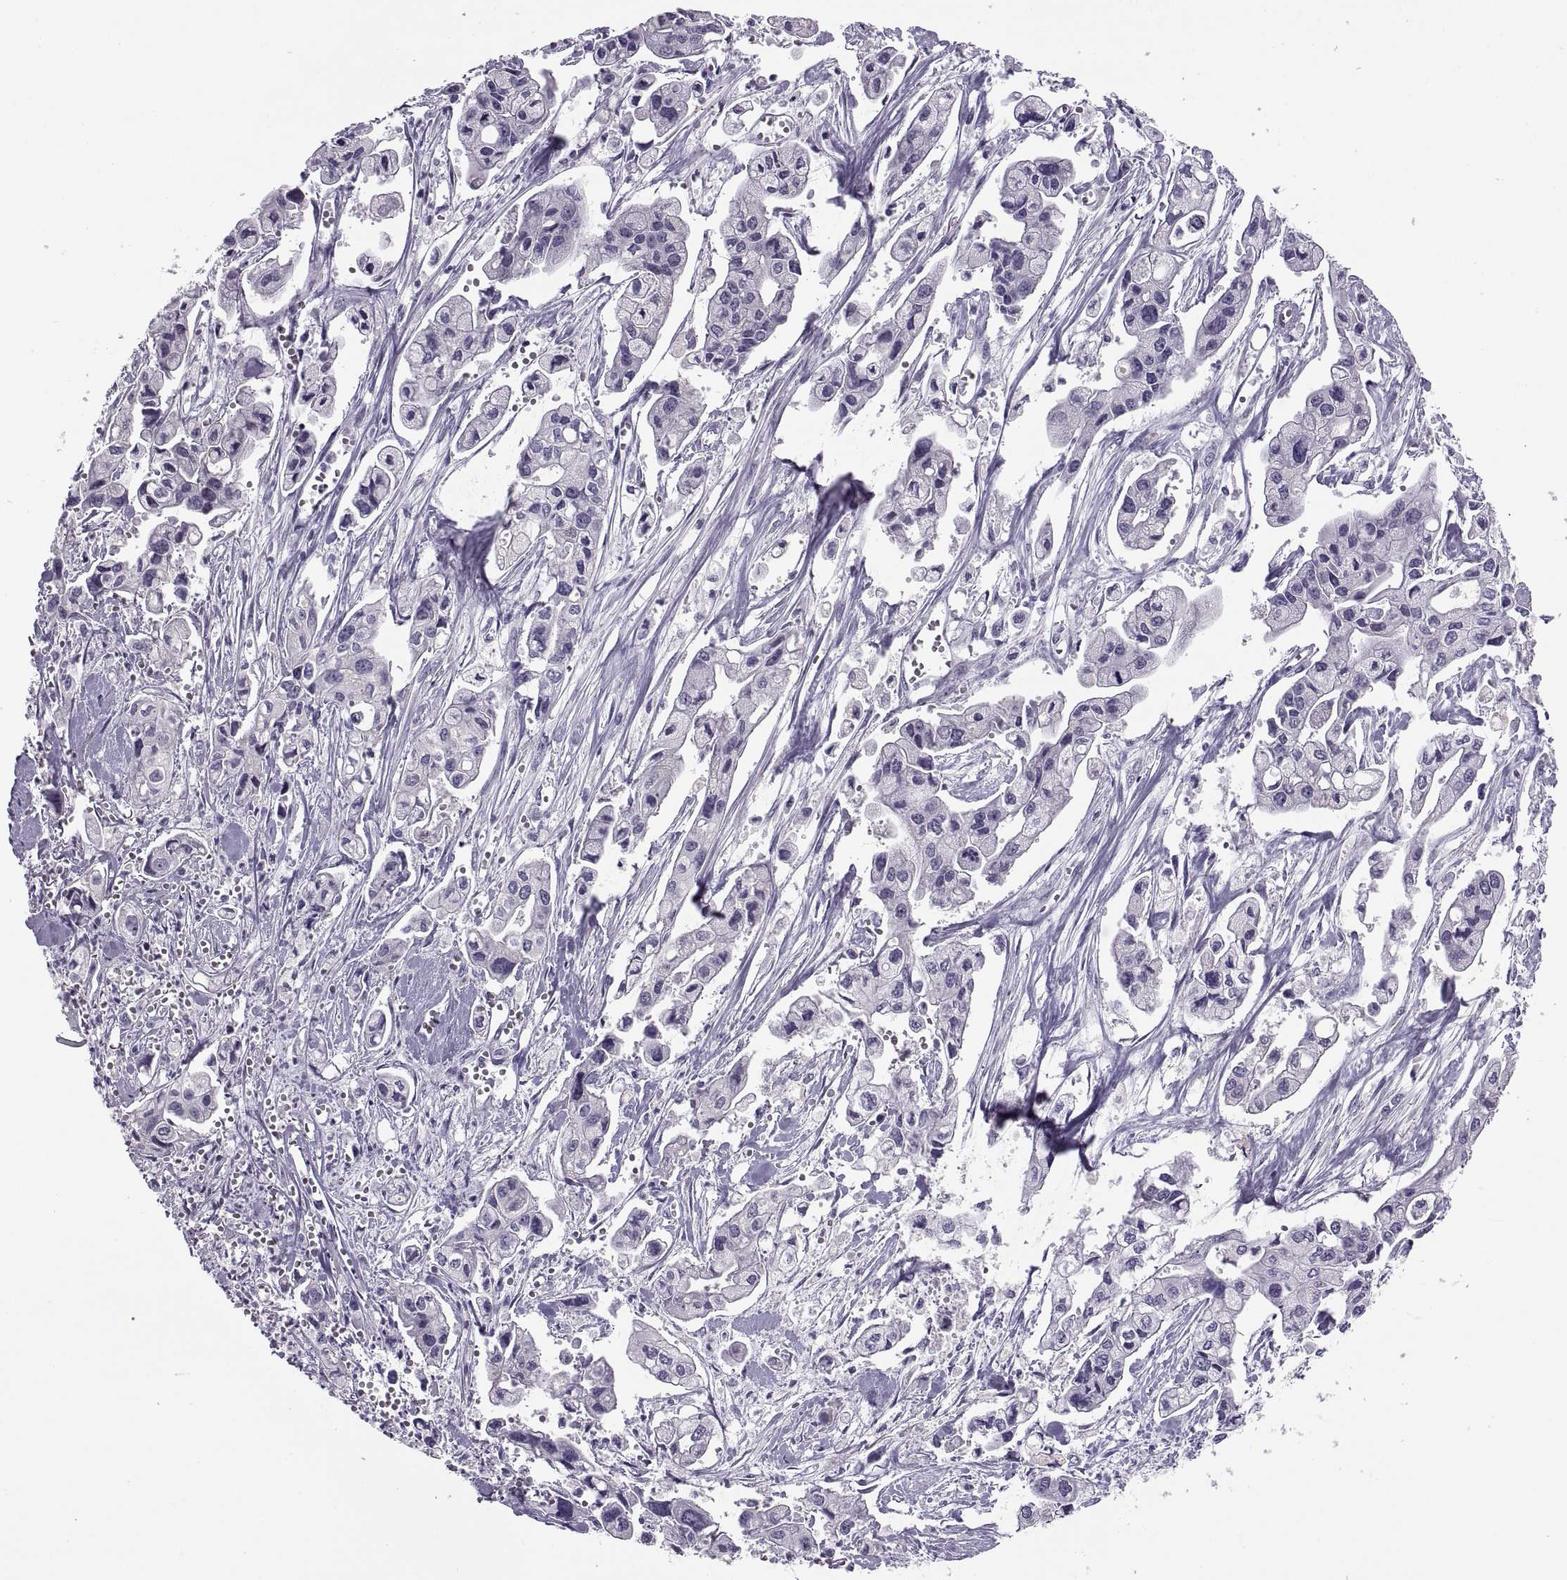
{"staining": {"intensity": "negative", "quantity": "none", "location": "none"}, "tissue": "pancreatic cancer", "cell_type": "Tumor cells", "image_type": "cancer", "snomed": [{"axis": "morphology", "description": "Adenocarcinoma, NOS"}, {"axis": "topography", "description": "Pancreas"}], "caption": "There is no significant staining in tumor cells of pancreatic adenocarcinoma.", "gene": "MAGEB1", "patient": {"sex": "male", "age": 70}}